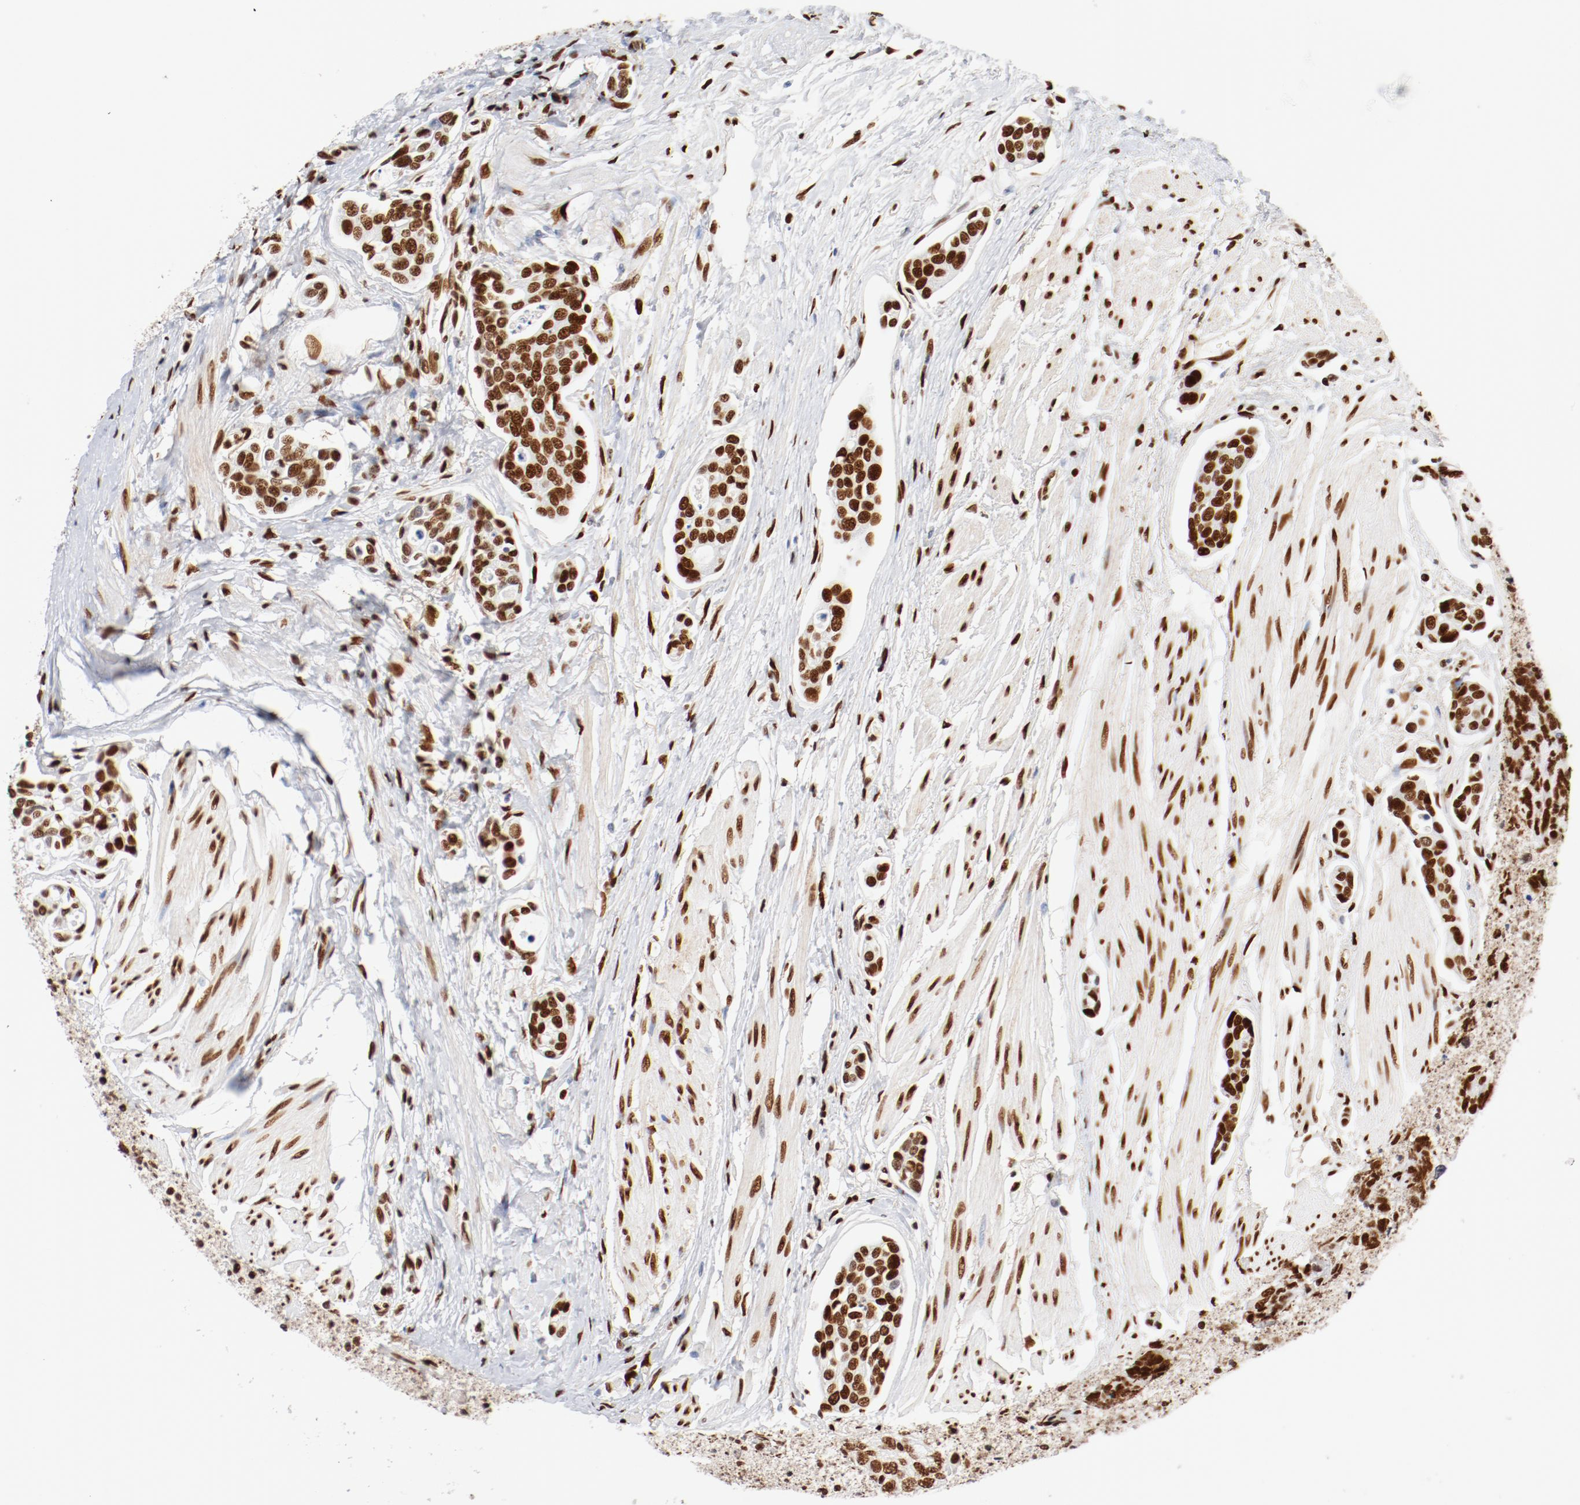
{"staining": {"intensity": "strong", "quantity": ">75%", "location": "nuclear"}, "tissue": "urothelial cancer", "cell_type": "Tumor cells", "image_type": "cancer", "snomed": [{"axis": "morphology", "description": "Urothelial carcinoma, High grade"}, {"axis": "topography", "description": "Urinary bladder"}], "caption": "Immunohistochemical staining of human urothelial cancer demonstrates high levels of strong nuclear positivity in about >75% of tumor cells.", "gene": "CTBP1", "patient": {"sex": "male", "age": 78}}